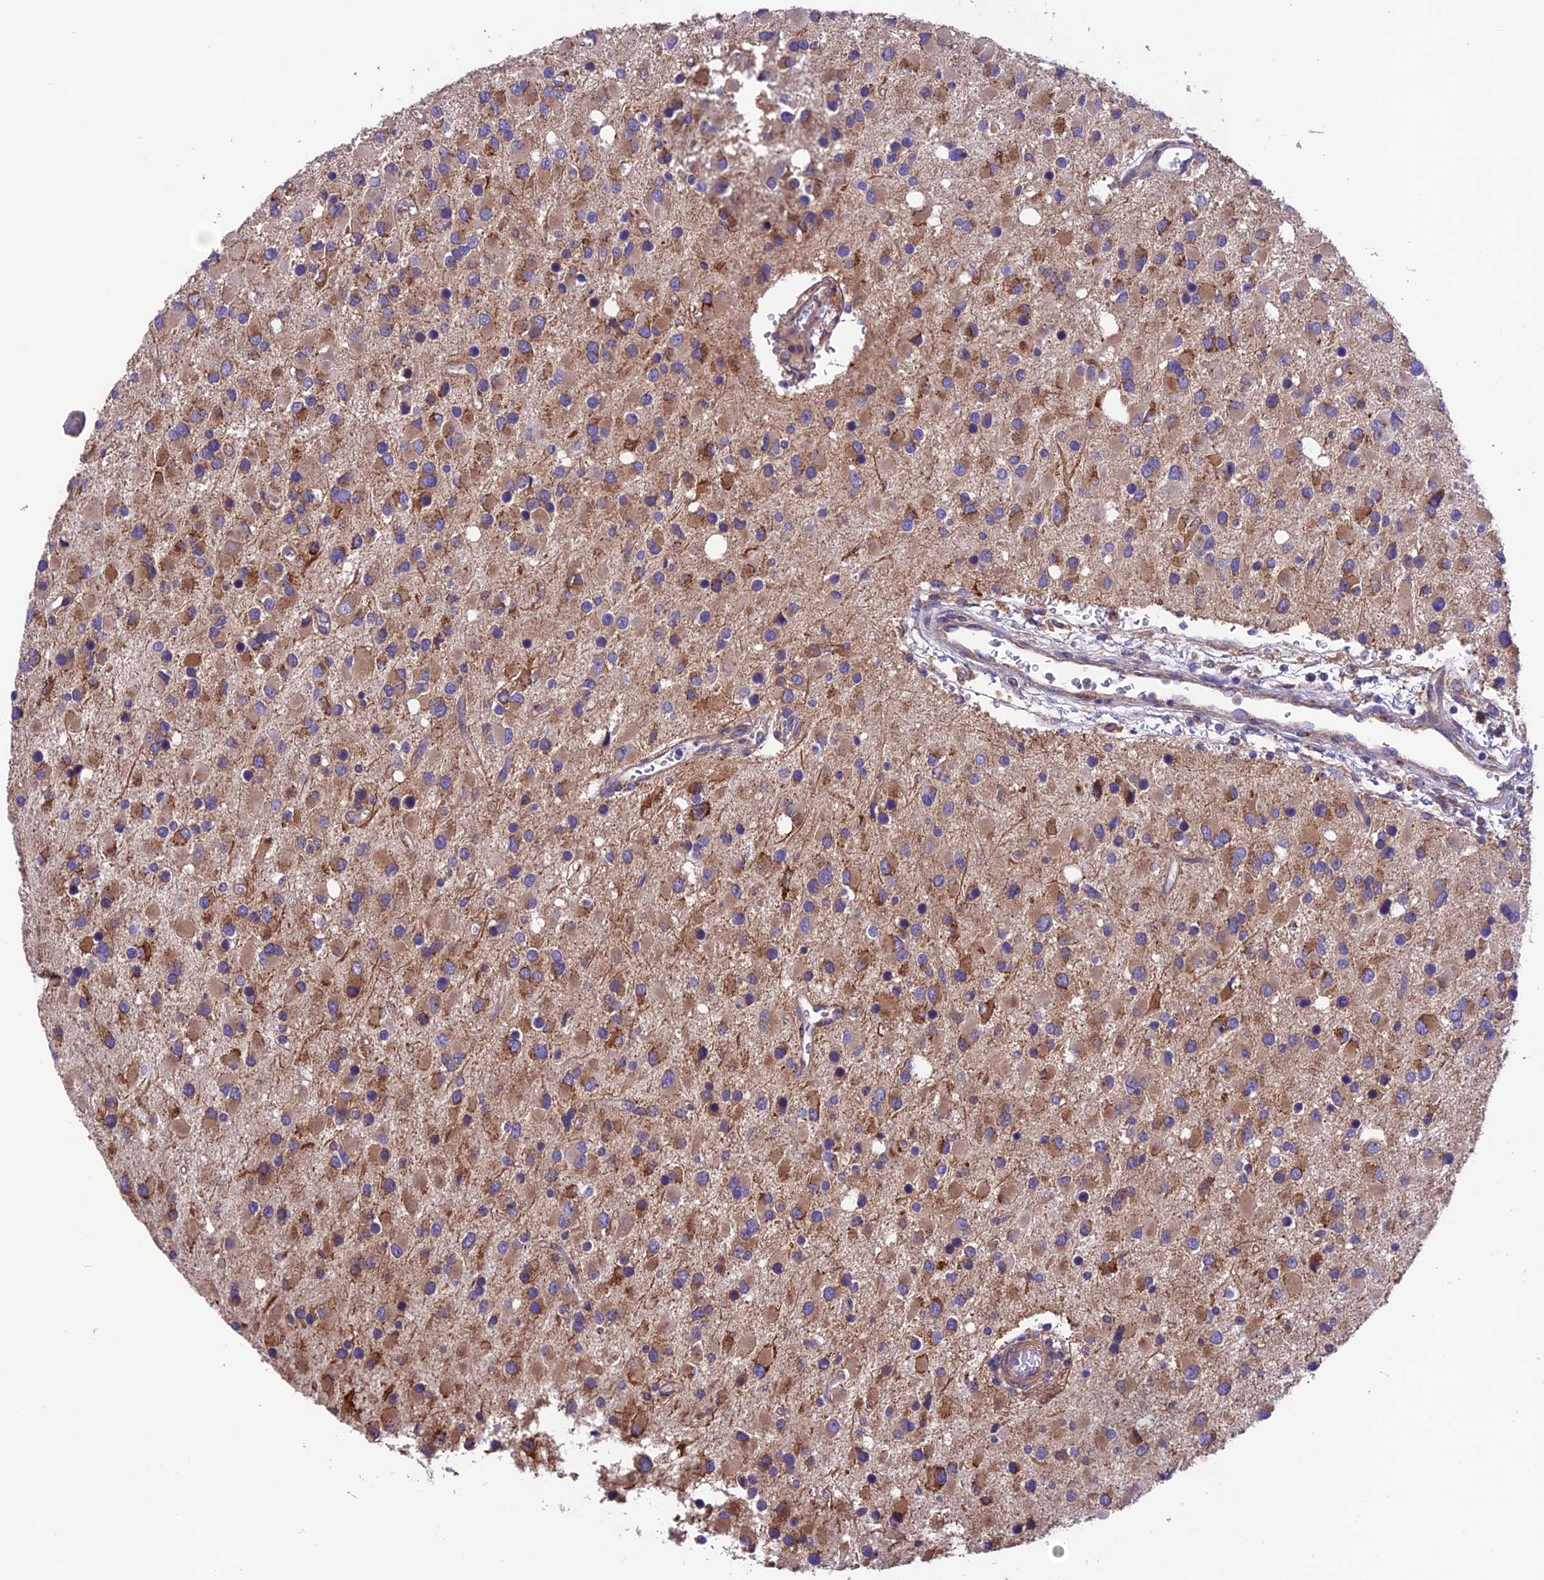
{"staining": {"intensity": "weak", "quantity": "25%-75%", "location": "cytoplasmic/membranous"}, "tissue": "glioma", "cell_type": "Tumor cells", "image_type": "cancer", "snomed": [{"axis": "morphology", "description": "Glioma, malignant, High grade"}, {"axis": "topography", "description": "Brain"}], "caption": "The micrograph displays staining of high-grade glioma (malignant), revealing weak cytoplasmic/membranous protein staining (brown color) within tumor cells.", "gene": "VPS16", "patient": {"sex": "male", "age": 53}}